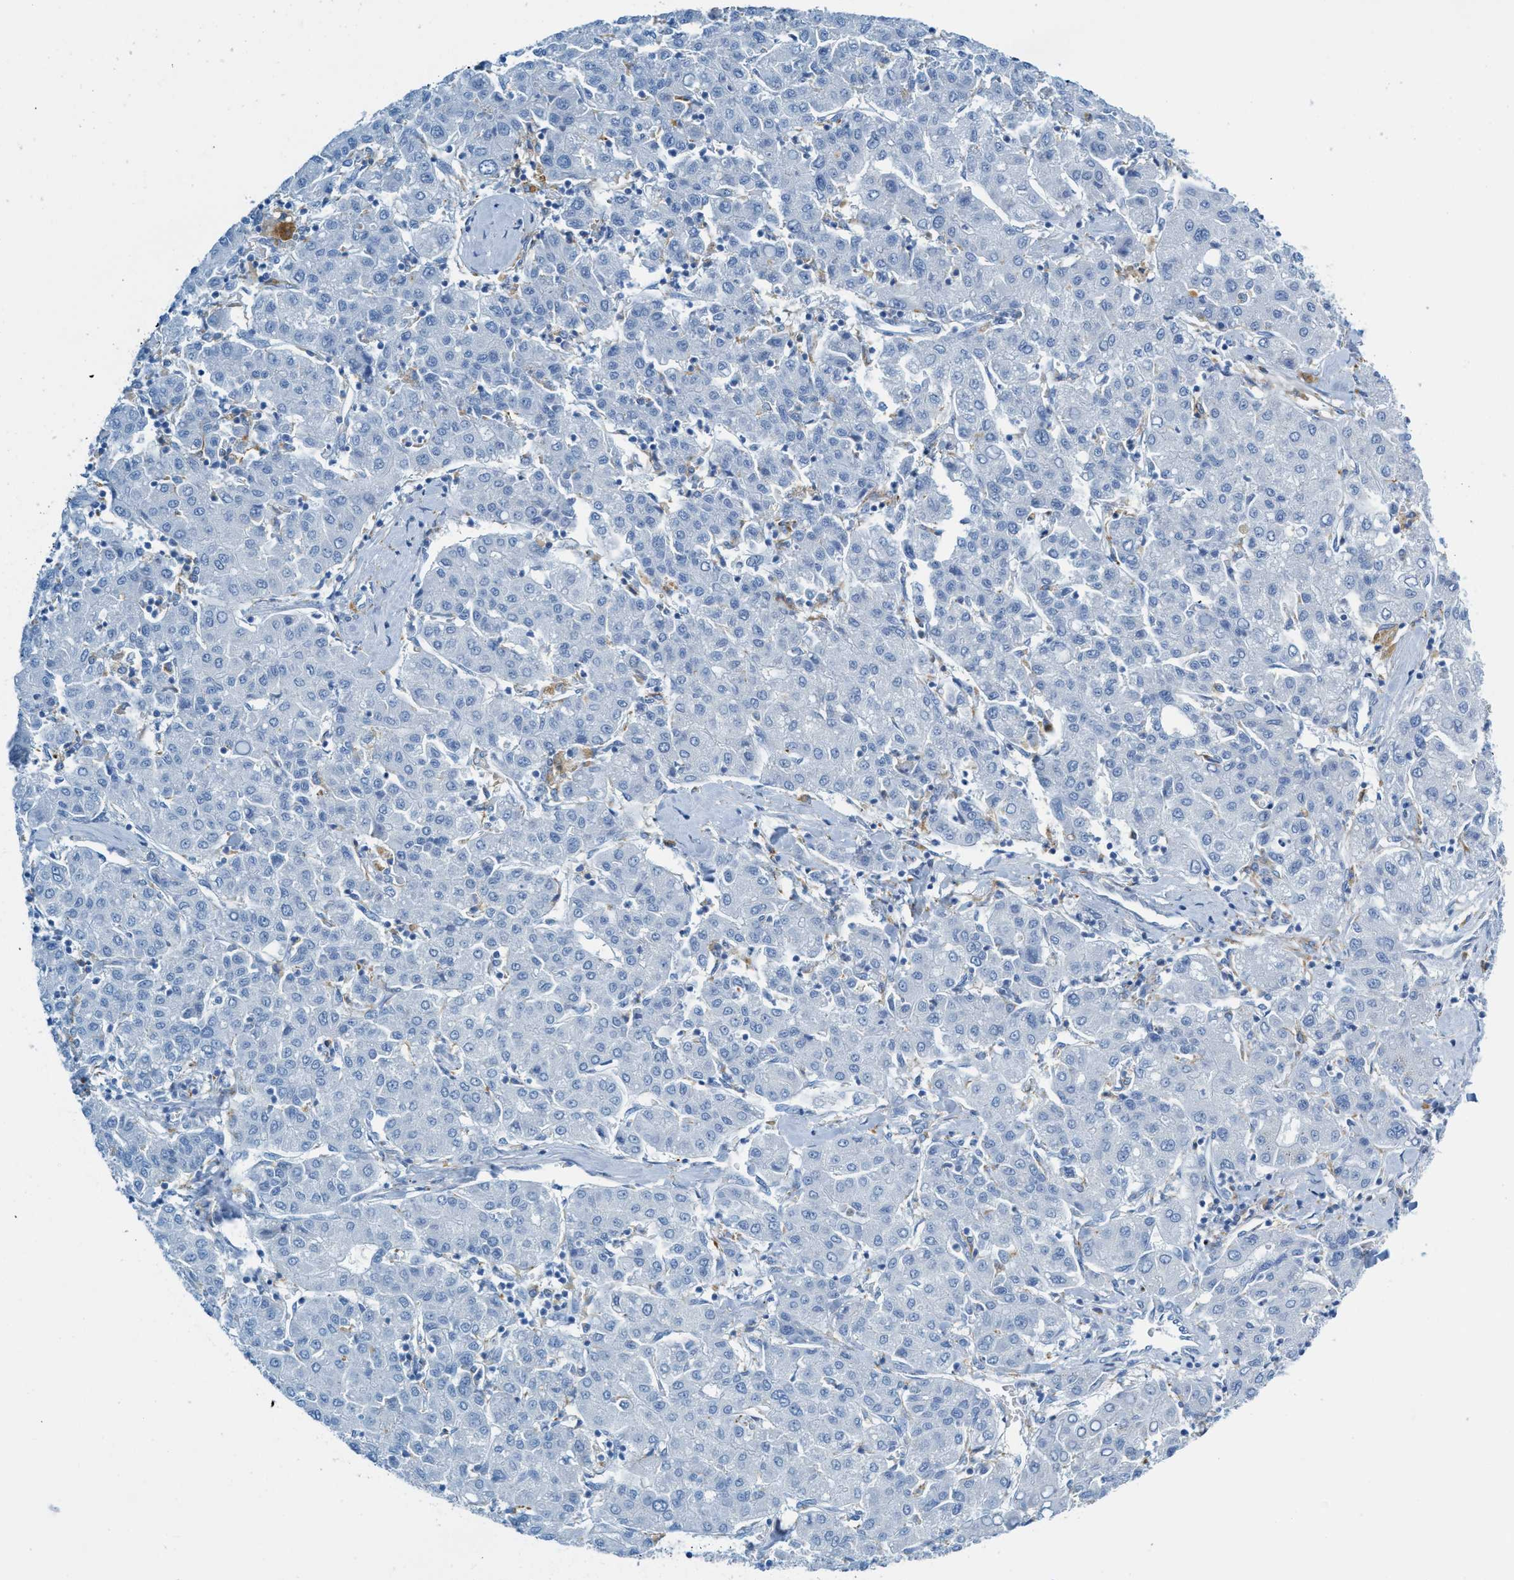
{"staining": {"intensity": "negative", "quantity": "none", "location": "none"}, "tissue": "liver cancer", "cell_type": "Tumor cells", "image_type": "cancer", "snomed": [{"axis": "morphology", "description": "Carcinoma, Hepatocellular, NOS"}, {"axis": "topography", "description": "Liver"}], "caption": "Human liver hepatocellular carcinoma stained for a protein using IHC displays no expression in tumor cells.", "gene": "C21orf62", "patient": {"sex": "male", "age": 65}}